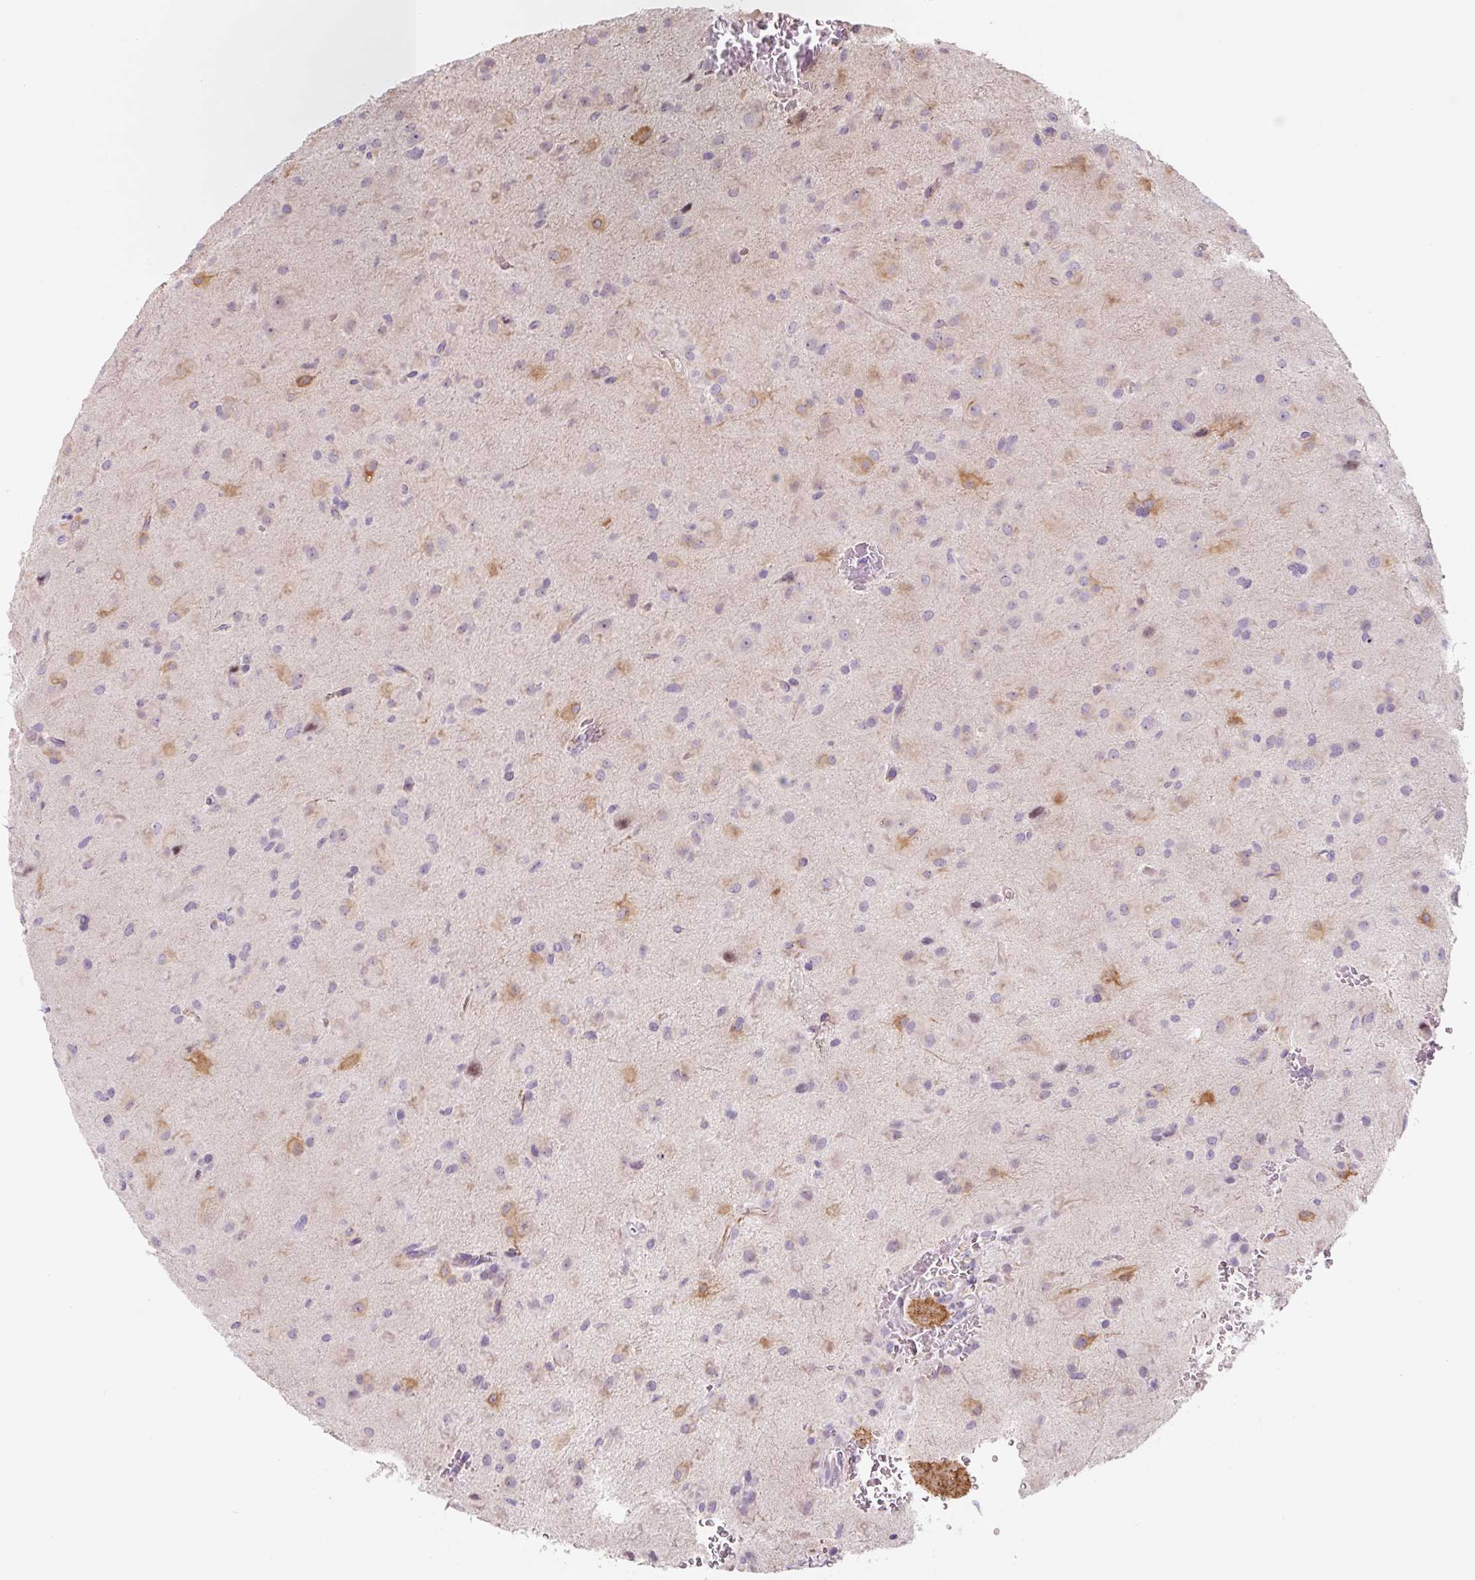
{"staining": {"intensity": "negative", "quantity": "none", "location": "none"}, "tissue": "glioma", "cell_type": "Tumor cells", "image_type": "cancer", "snomed": [{"axis": "morphology", "description": "Glioma, malignant, Low grade"}, {"axis": "topography", "description": "Brain"}], "caption": "Tumor cells are negative for protein expression in human malignant glioma (low-grade).", "gene": "CCL25", "patient": {"sex": "male", "age": 58}}